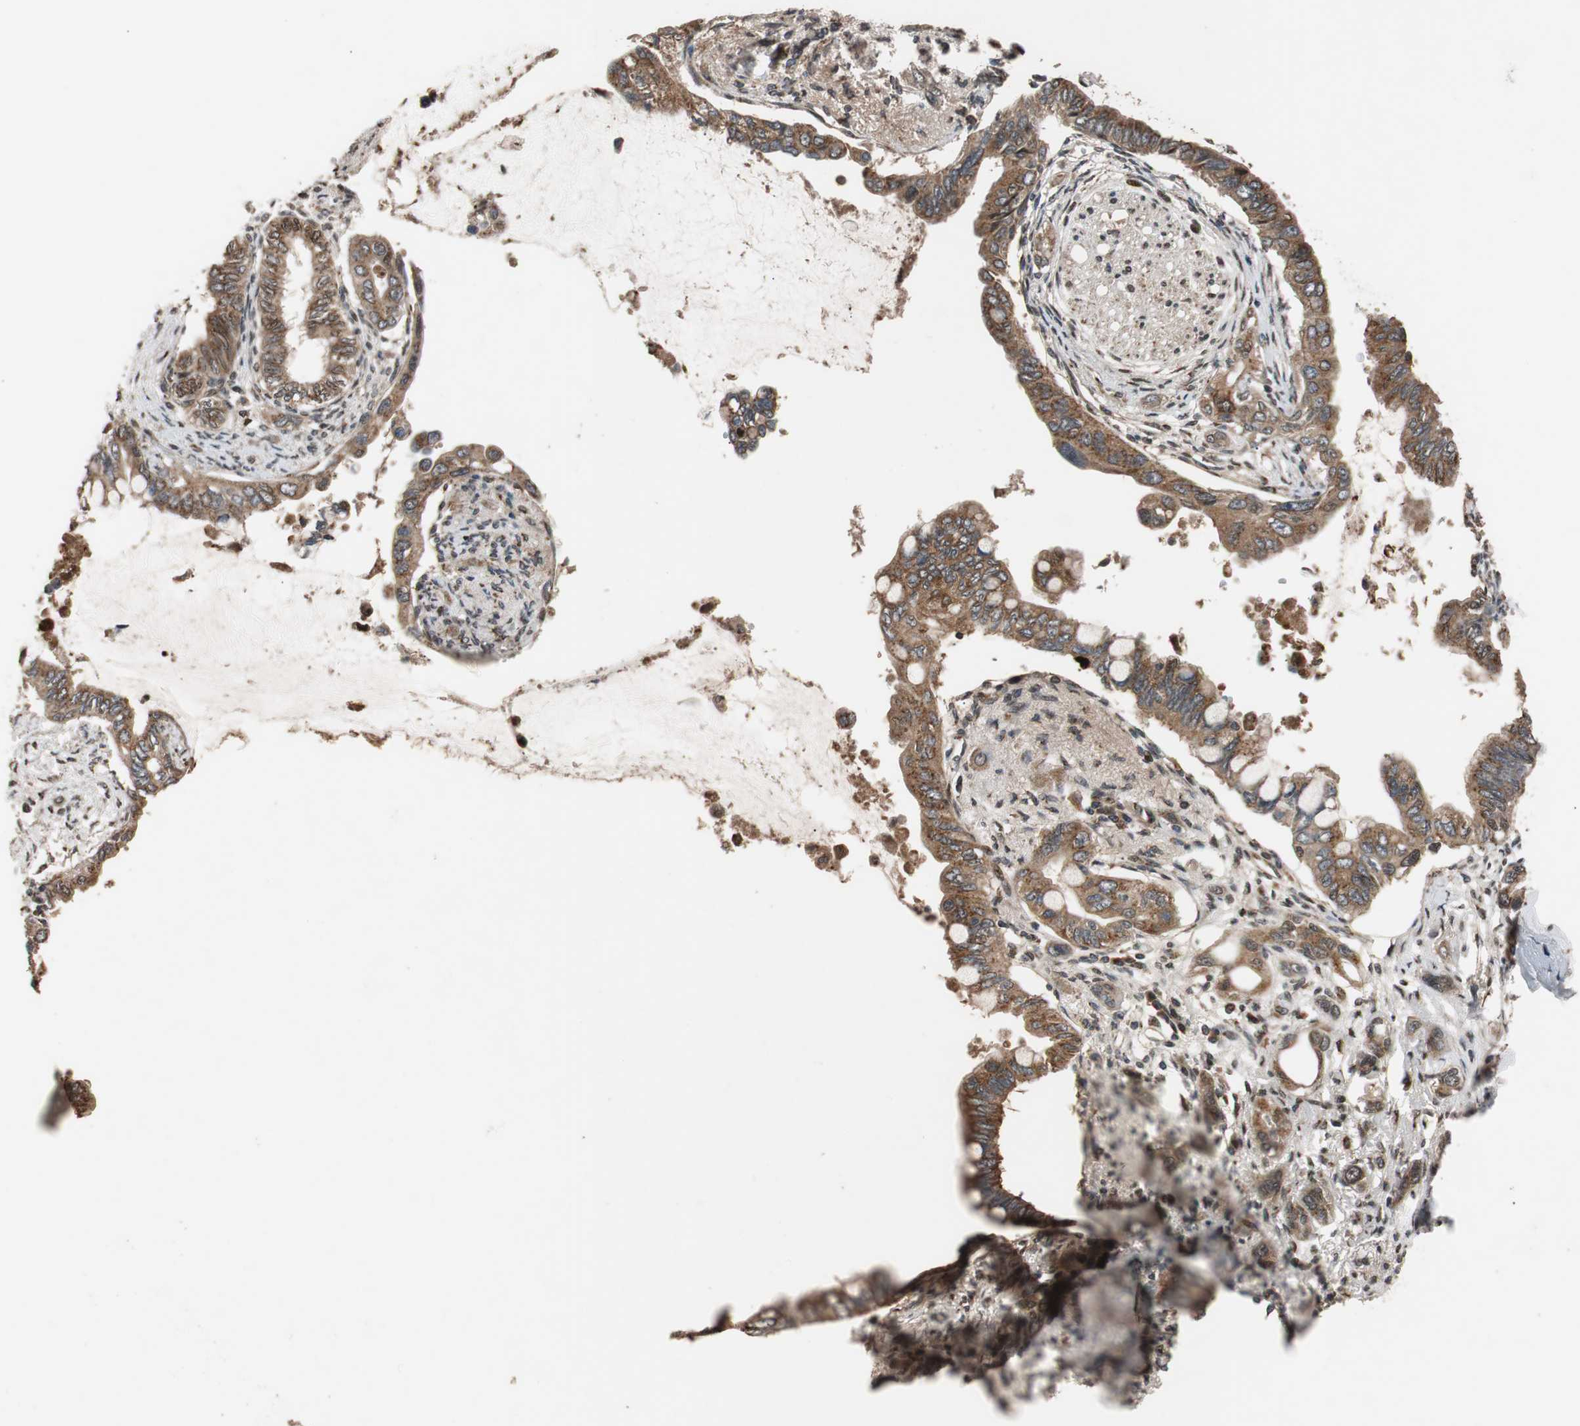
{"staining": {"intensity": "moderate", "quantity": ">75%", "location": "cytoplasmic/membranous,nuclear"}, "tissue": "pancreatic cancer", "cell_type": "Tumor cells", "image_type": "cancer", "snomed": [{"axis": "morphology", "description": "Adenocarcinoma, NOS"}, {"axis": "topography", "description": "Pancreas"}], "caption": "There is medium levels of moderate cytoplasmic/membranous and nuclear expression in tumor cells of pancreatic cancer, as demonstrated by immunohistochemical staining (brown color).", "gene": "USP31", "patient": {"sex": "female", "age": 60}}